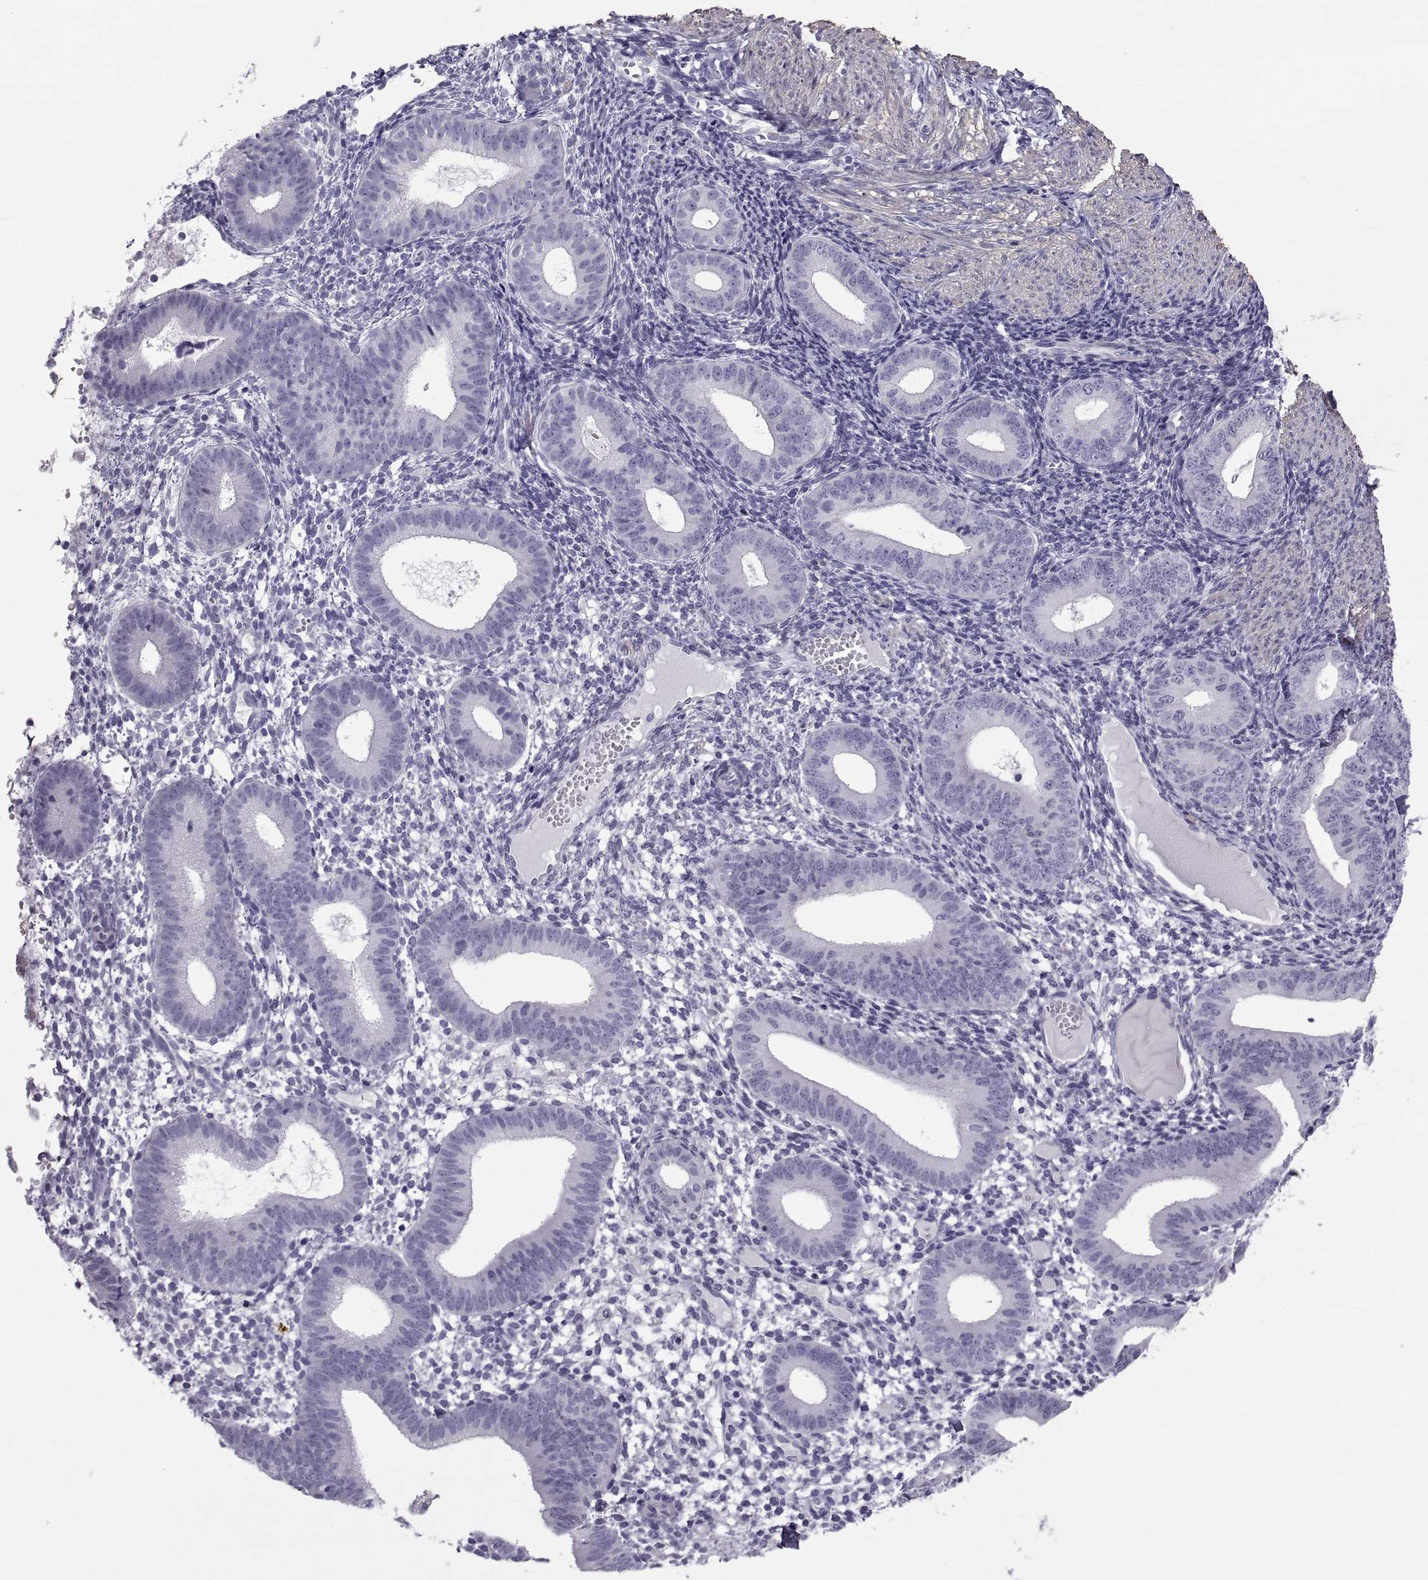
{"staining": {"intensity": "negative", "quantity": "none", "location": "none"}, "tissue": "endometrium", "cell_type": "Cells in endometrial stroma", "image_type": "normal", "snomed": [{"axis": "morphology", "description": "Normal tissue, NOS"}, {"axis": "topography", "description": "Endometrium"}], "caption": "Image shows no significant protein expression in cells in endometrial stroma of normal endometrium. Brightfield microscopy of immunohistochemistry stained with DAB (3,3'-diaminobenzidine) (brown) and hematoxylin (blue), captured at high magnification.", "gene": "MAGEB1", "patient": {"sex": "female", "age": 39}}